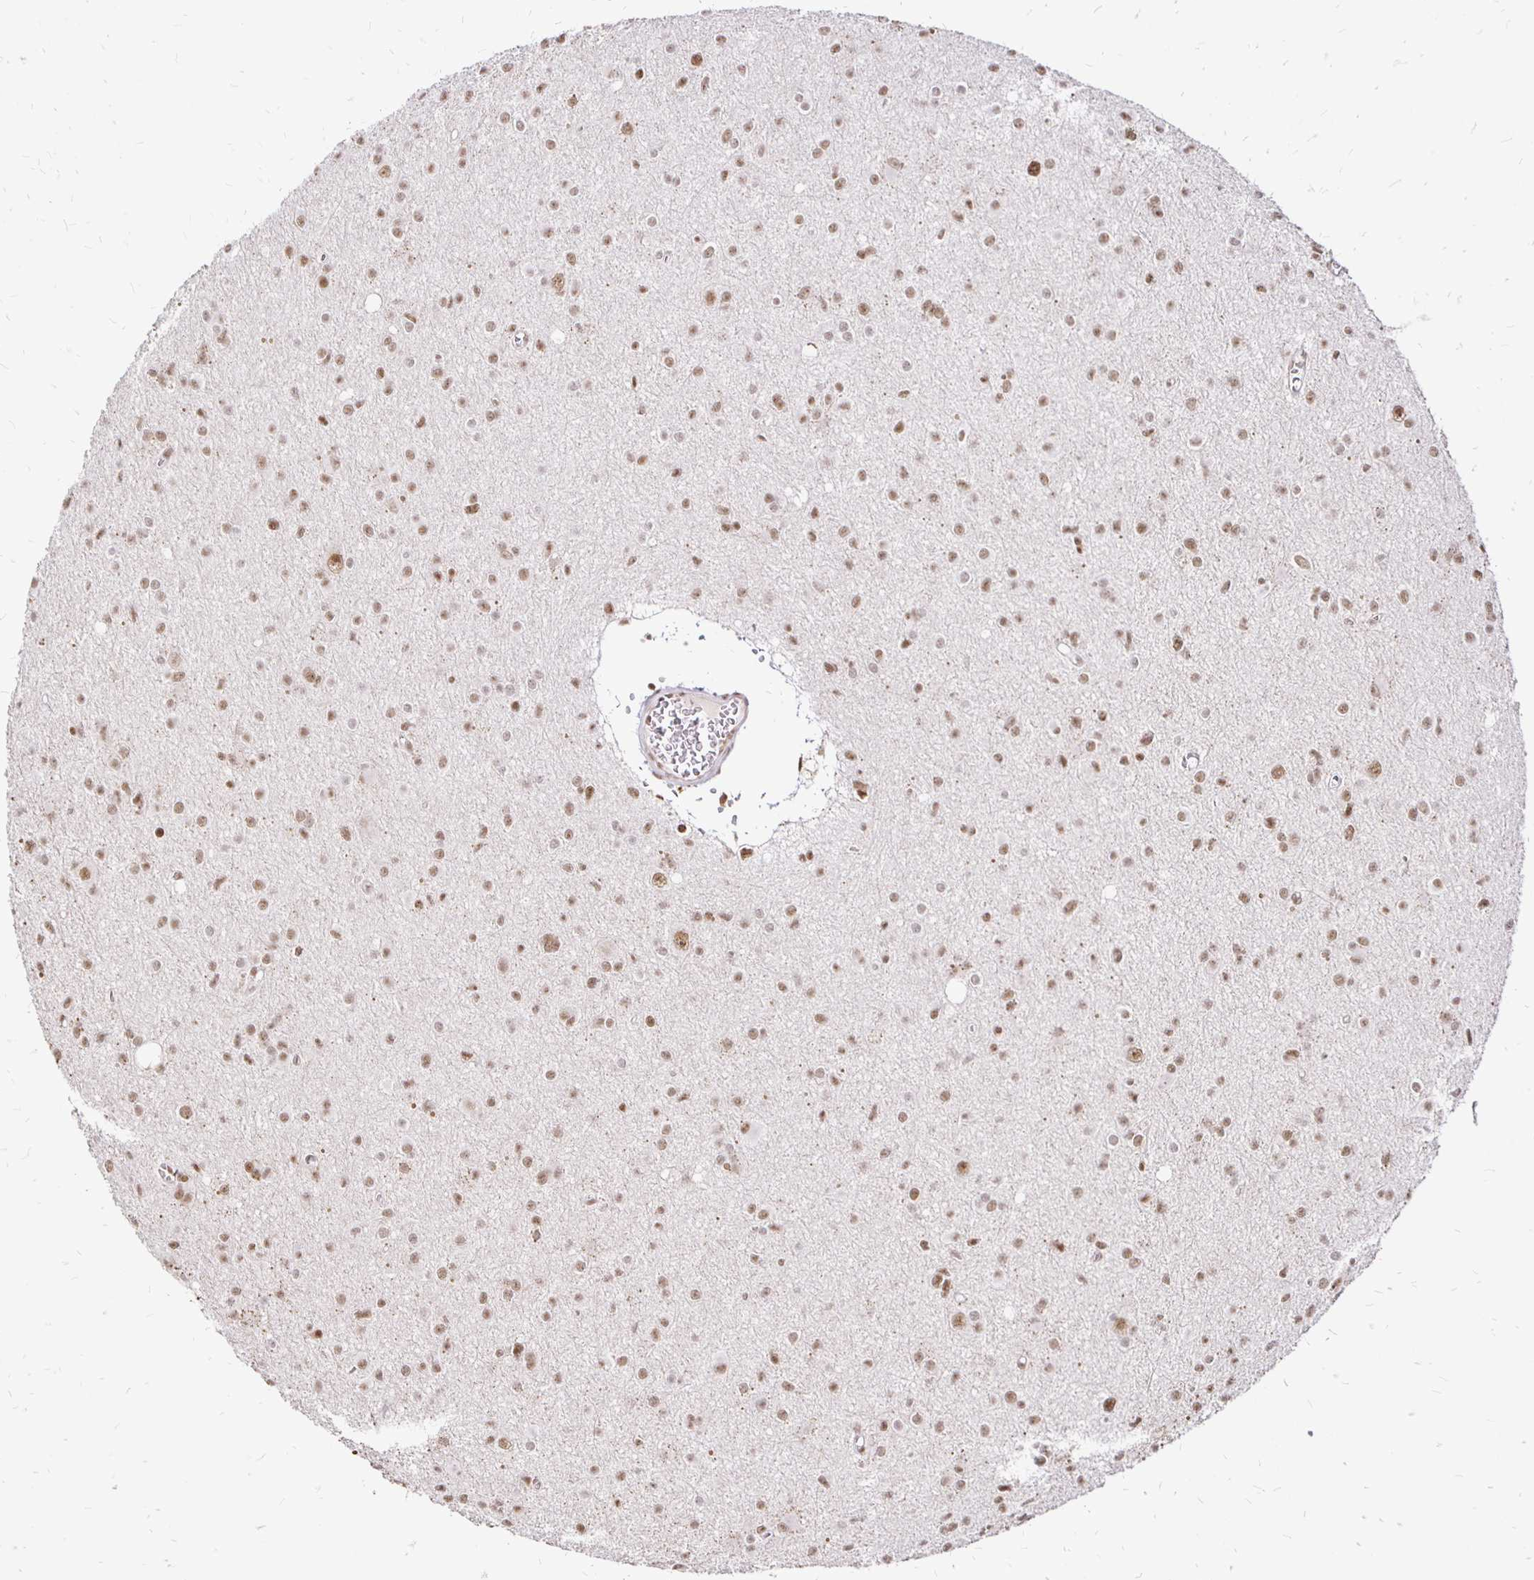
{"staining": {"intensity": "moderate", "quantity": ">75%", "location": "nuclear"}, "tissue": "glioma", "cell_type": "Tumor cells", "image_type": "cancer", "snomed": [{"axis": "morphology", "description": "Glioma, malignant, High grade"}, {"axis": "topography", "description": "Brain"}], "caption": "IHC (DAB (3,3'-diaminobenzidine)) staining of malignant glioma (high-grade) reveals moderate nuclear protein positivity in approximately >75% of tumor cells. (DAB IHC with brightfield microscopy, high magnification).", "gene": "SIN3A", "patient": {"sex": "male", "age": 23}}